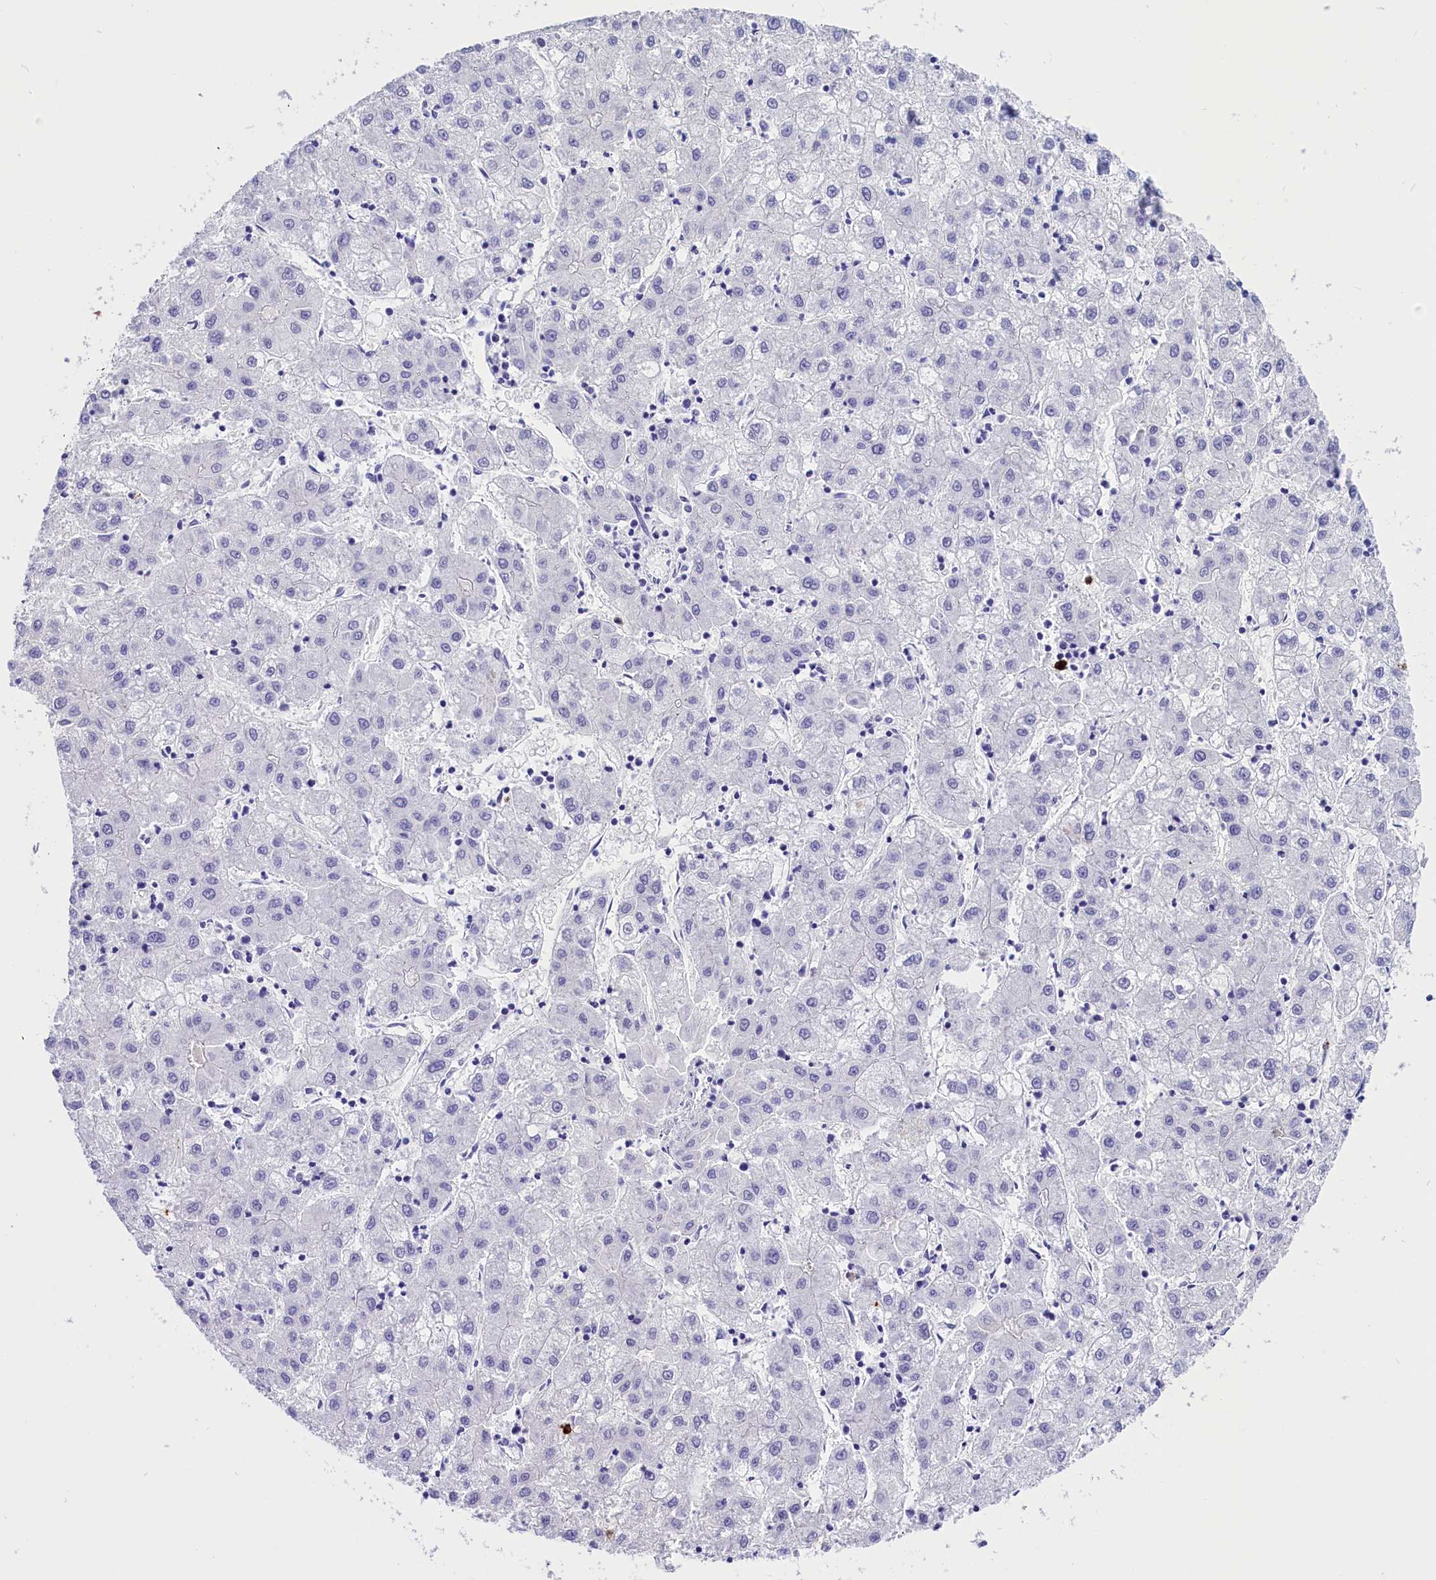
{"staining": {"intensity": "negative", "quantity": "none", "location": "none"}, "tissue": "liver cancer", "cell_type": "Tumor cells", "image_type": "cancer", "snomed": [{"axis": "morphology", "description": "Carcinoma, Hepatocellular, NOS"}, {"axis": "topography", "description": "Liver"}], "caption": "IHC histopathology image of neoplastic tissue: hepatocellular carcinoma (liver) stained with DAB (3,3'-diaminobenzidine) exhibits no significant protein positivity in tumor cells.", "gene": "CLC", "patient": {"sex": "male", "age": 72}}